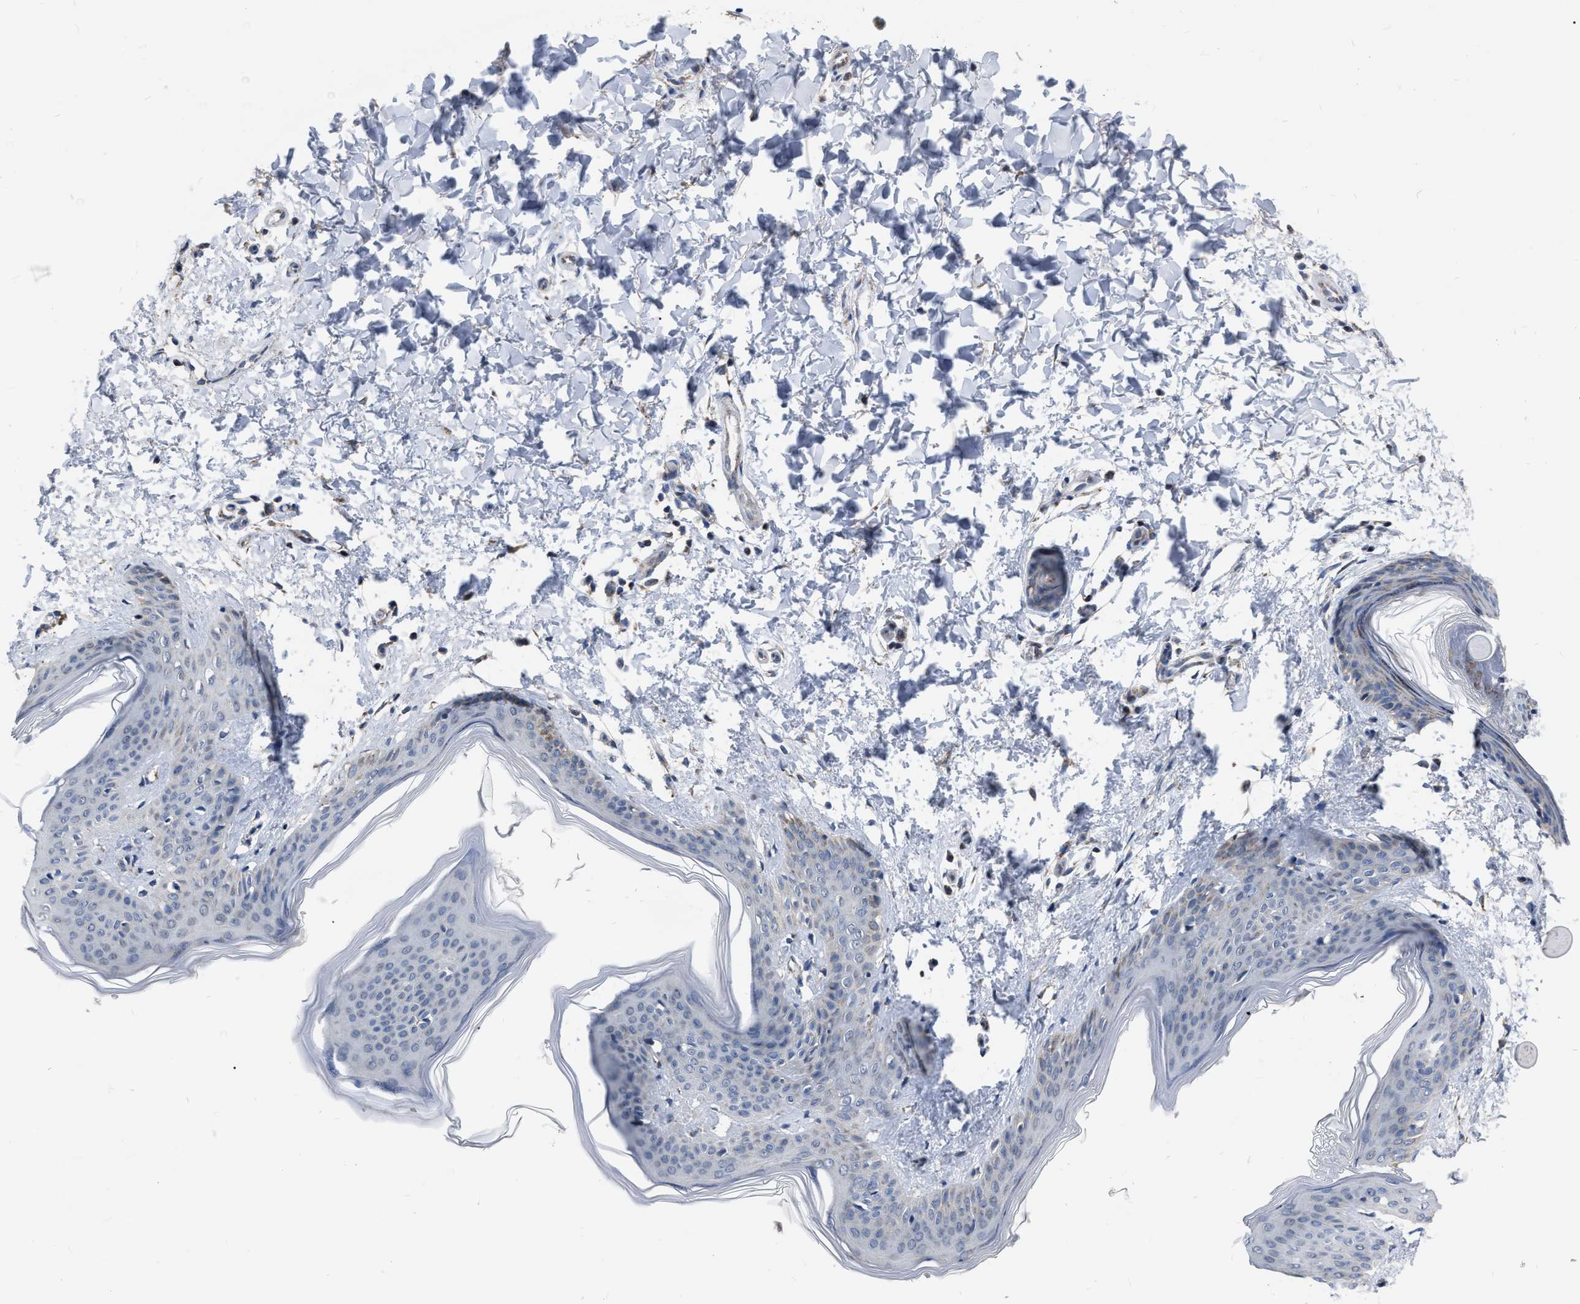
{"staining": {"intensity": "negative", "quantity": "none", "location": "none"}, "tissue": "skin", "cell_type": "Fibroblasts", "image_type": "normal", "snomed": [{"axis": "morphology", "description": "Normal tissue, NOS"}, {"axis": "topography", "description": "Skin"}], "caption": "This is a micrograph of immunohistochemistry (IHC) staining of unremarkable skin, which shows no staining in fibroblasts. Nuclei are stained in blue.", "gene": "DDX56", "patient": {"sex": "female", "age": 17}}